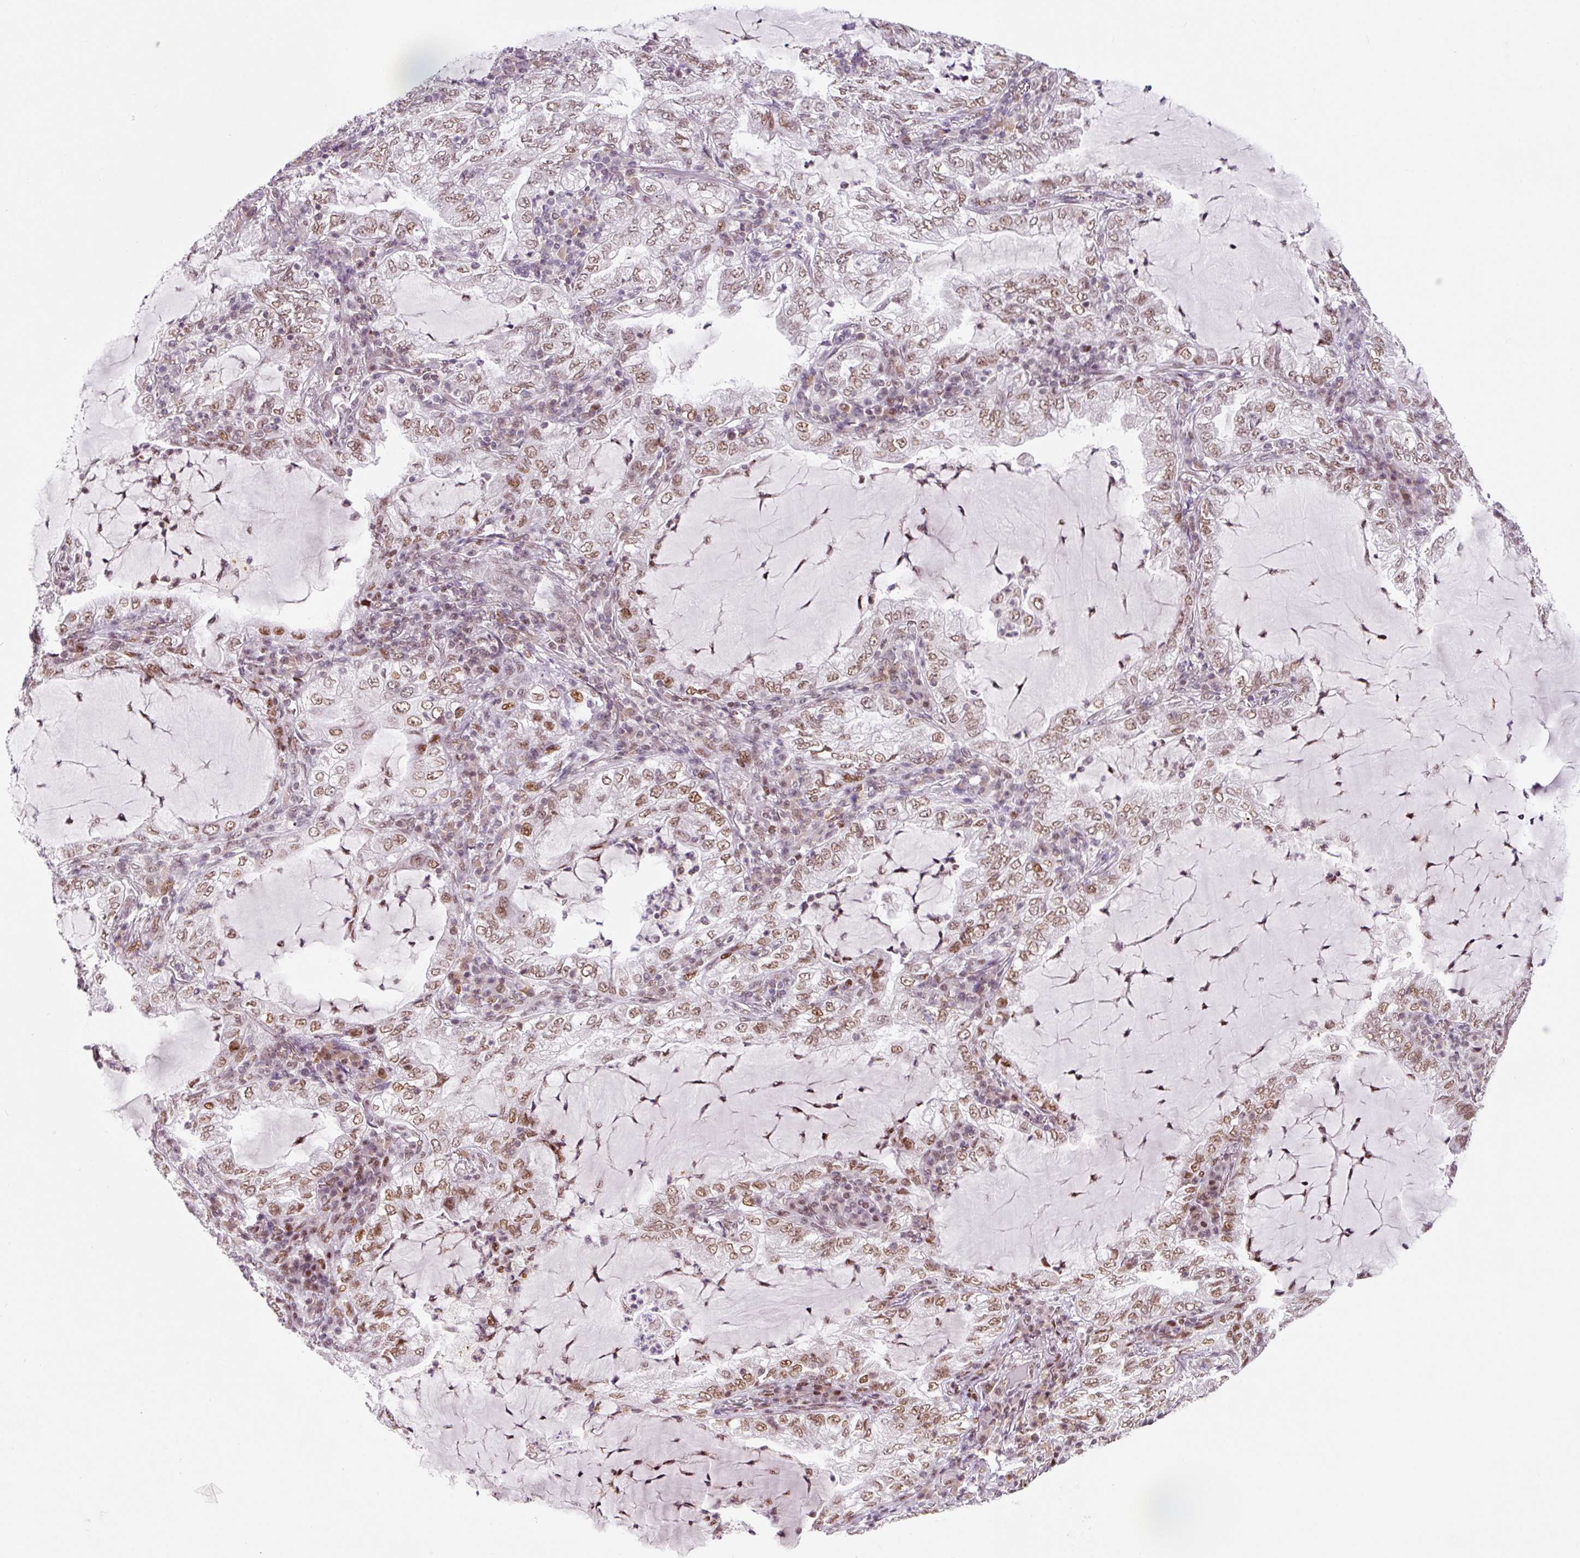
{"staining": {"intensity": "moderate", "quantity": ">75%", "location": "nuclear"}, "tissue": "lung cancer", "cell_type": "Tumor cells", "image_type": "cancer", "snomed": [{"axis": "morphology", "description": "Adenocarcinoma, NOS"}, {"axis": "topography", "description": "Lung"}], "caption": "Tumor cells demonstrate moderate nuclear expression in approximately >75% of cells in lung adenocarcinoma.", "gene": "CCNL2", "patient": {"sex": "female", "age": 73}}